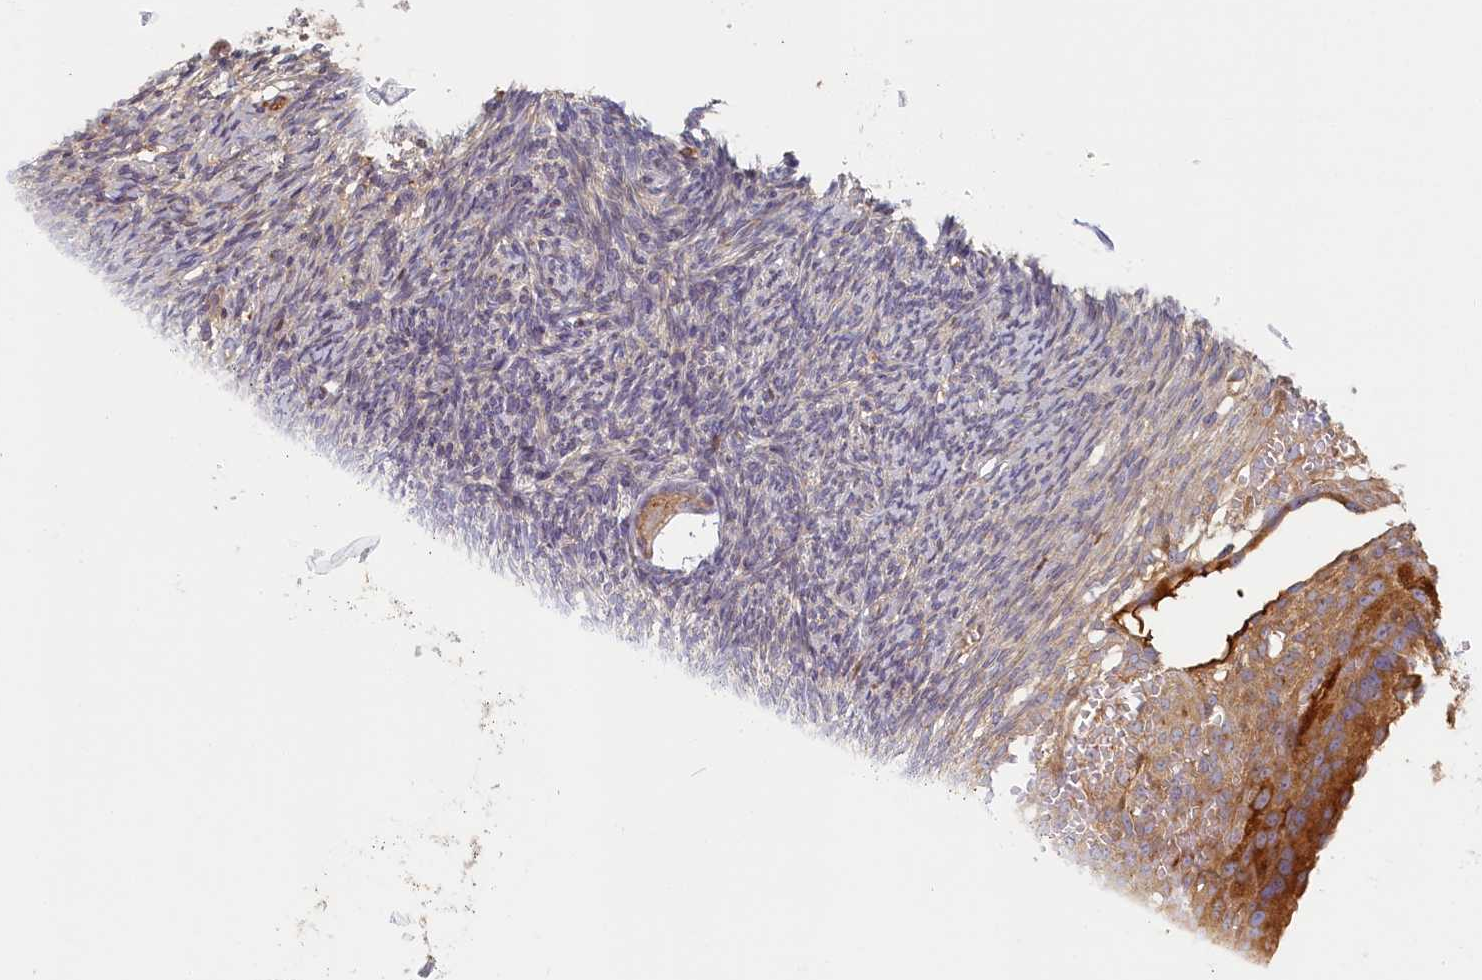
{"staining": {"intensity": "weak", "quantity": ">75%", "location": "cytoplasmic/membranous"}, "tissue": "ovary", "cell_type": "Follicle cells", "image_type": "normal", "snomed": [{"axis": "morphology", "description": "Normal tissue, NOS"}, {"axis": "topography", "description": "Ovary"}], "caption": "Protein analysis of normal ovary exhibits weak cytoplasmic/membranous staining in about >75% of follicle cells.", "gene": "STX16", "patient": {"sex": "female", "age": 39}}